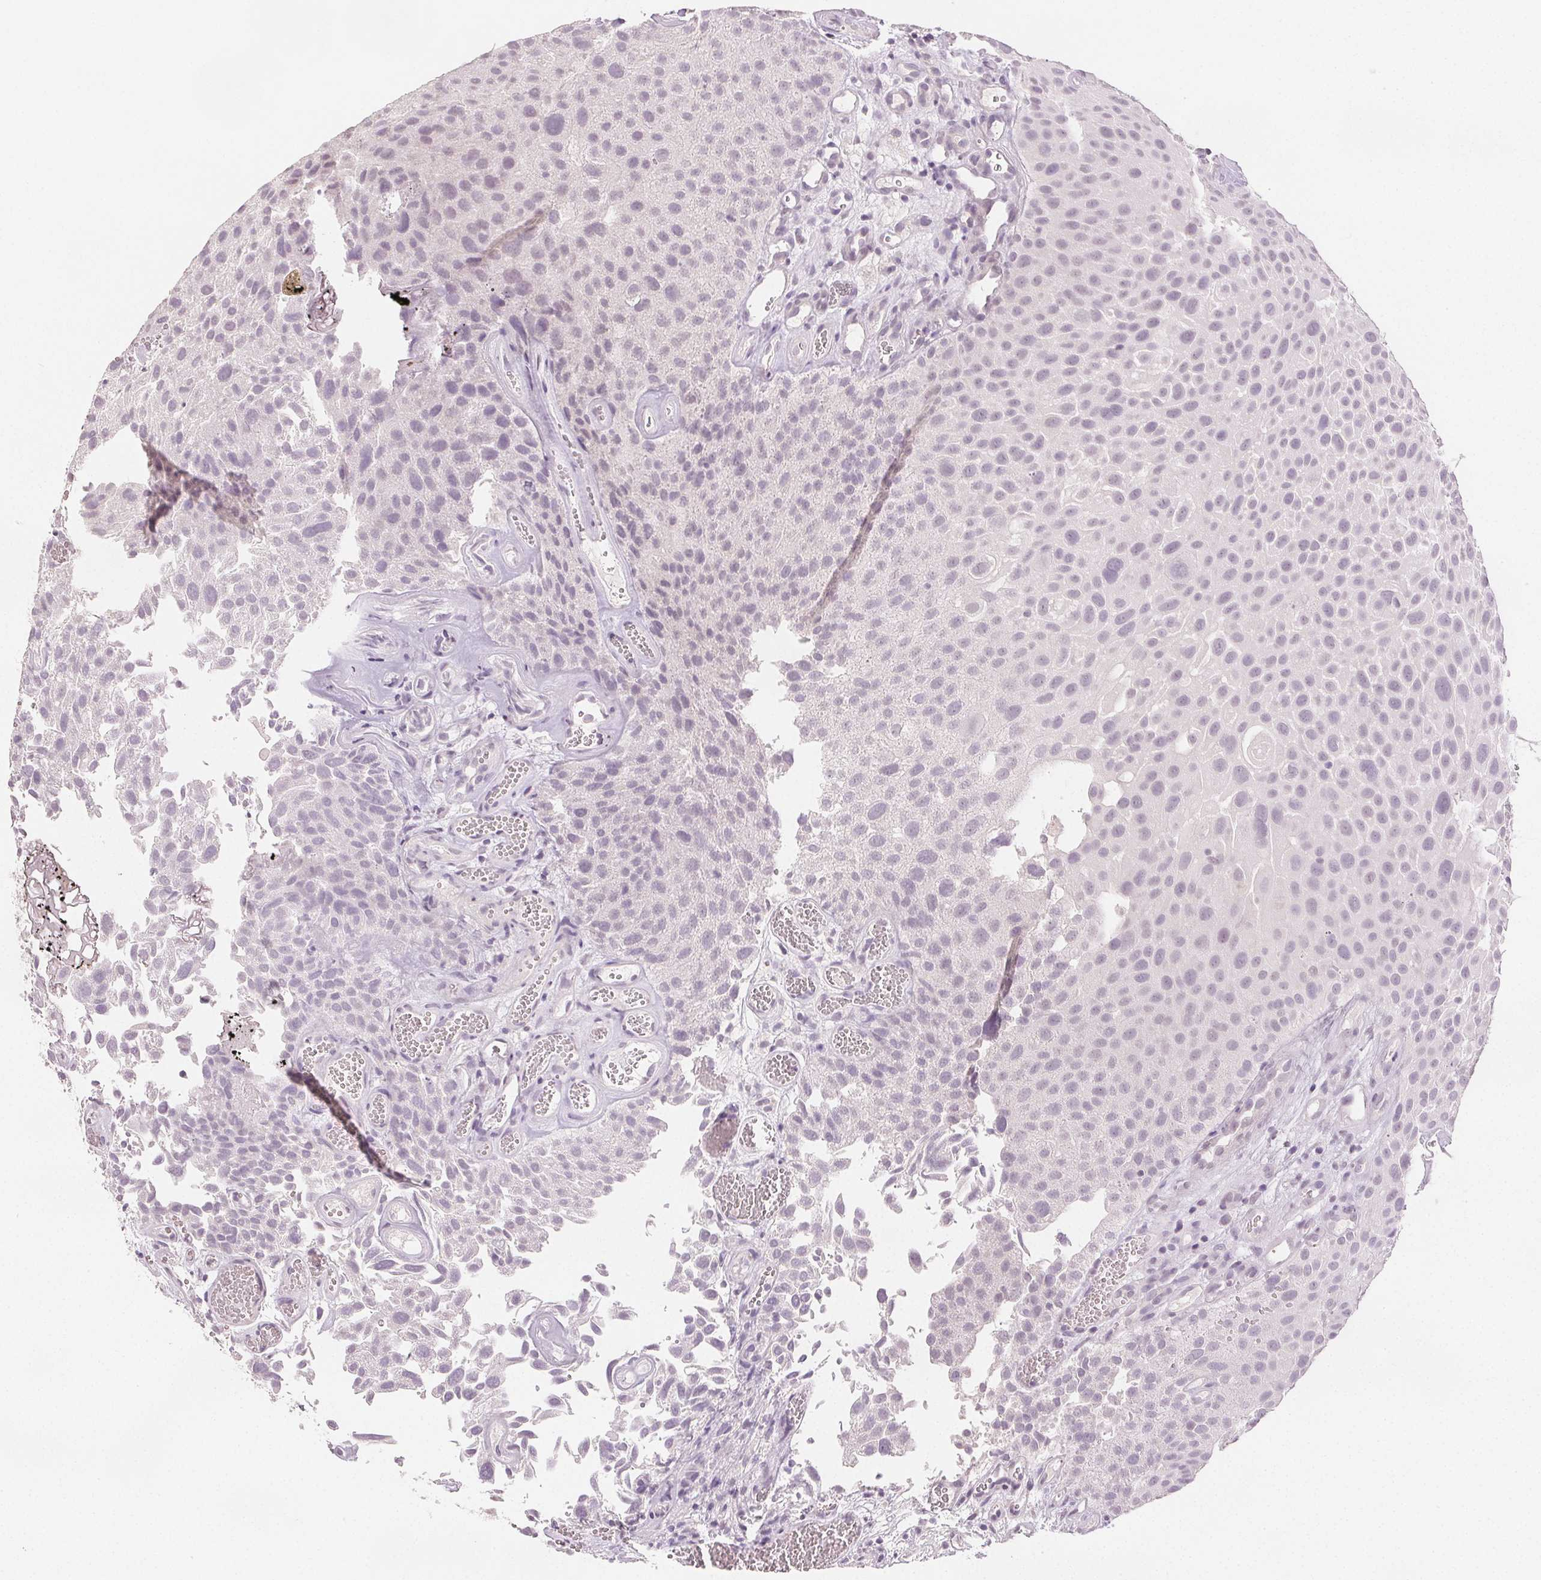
{"staining": {"intensity": "negative", "quantity": "none", "location": "none"}, "tissue": "urothelial cancer", "cell_type": "Tumor cells", "image_type": "cancer", "snomed": [{"axis": "morphology", "description": "Urothelial carcinoma, Low grade"}, {"axis": "topography", "description": "Urinary bladder"}], "caption": "Tumor cells are negative for protein expression in human urothelial cancer.", "gene": "SCGN", "patient": {"sex": "male", "age": 72}}